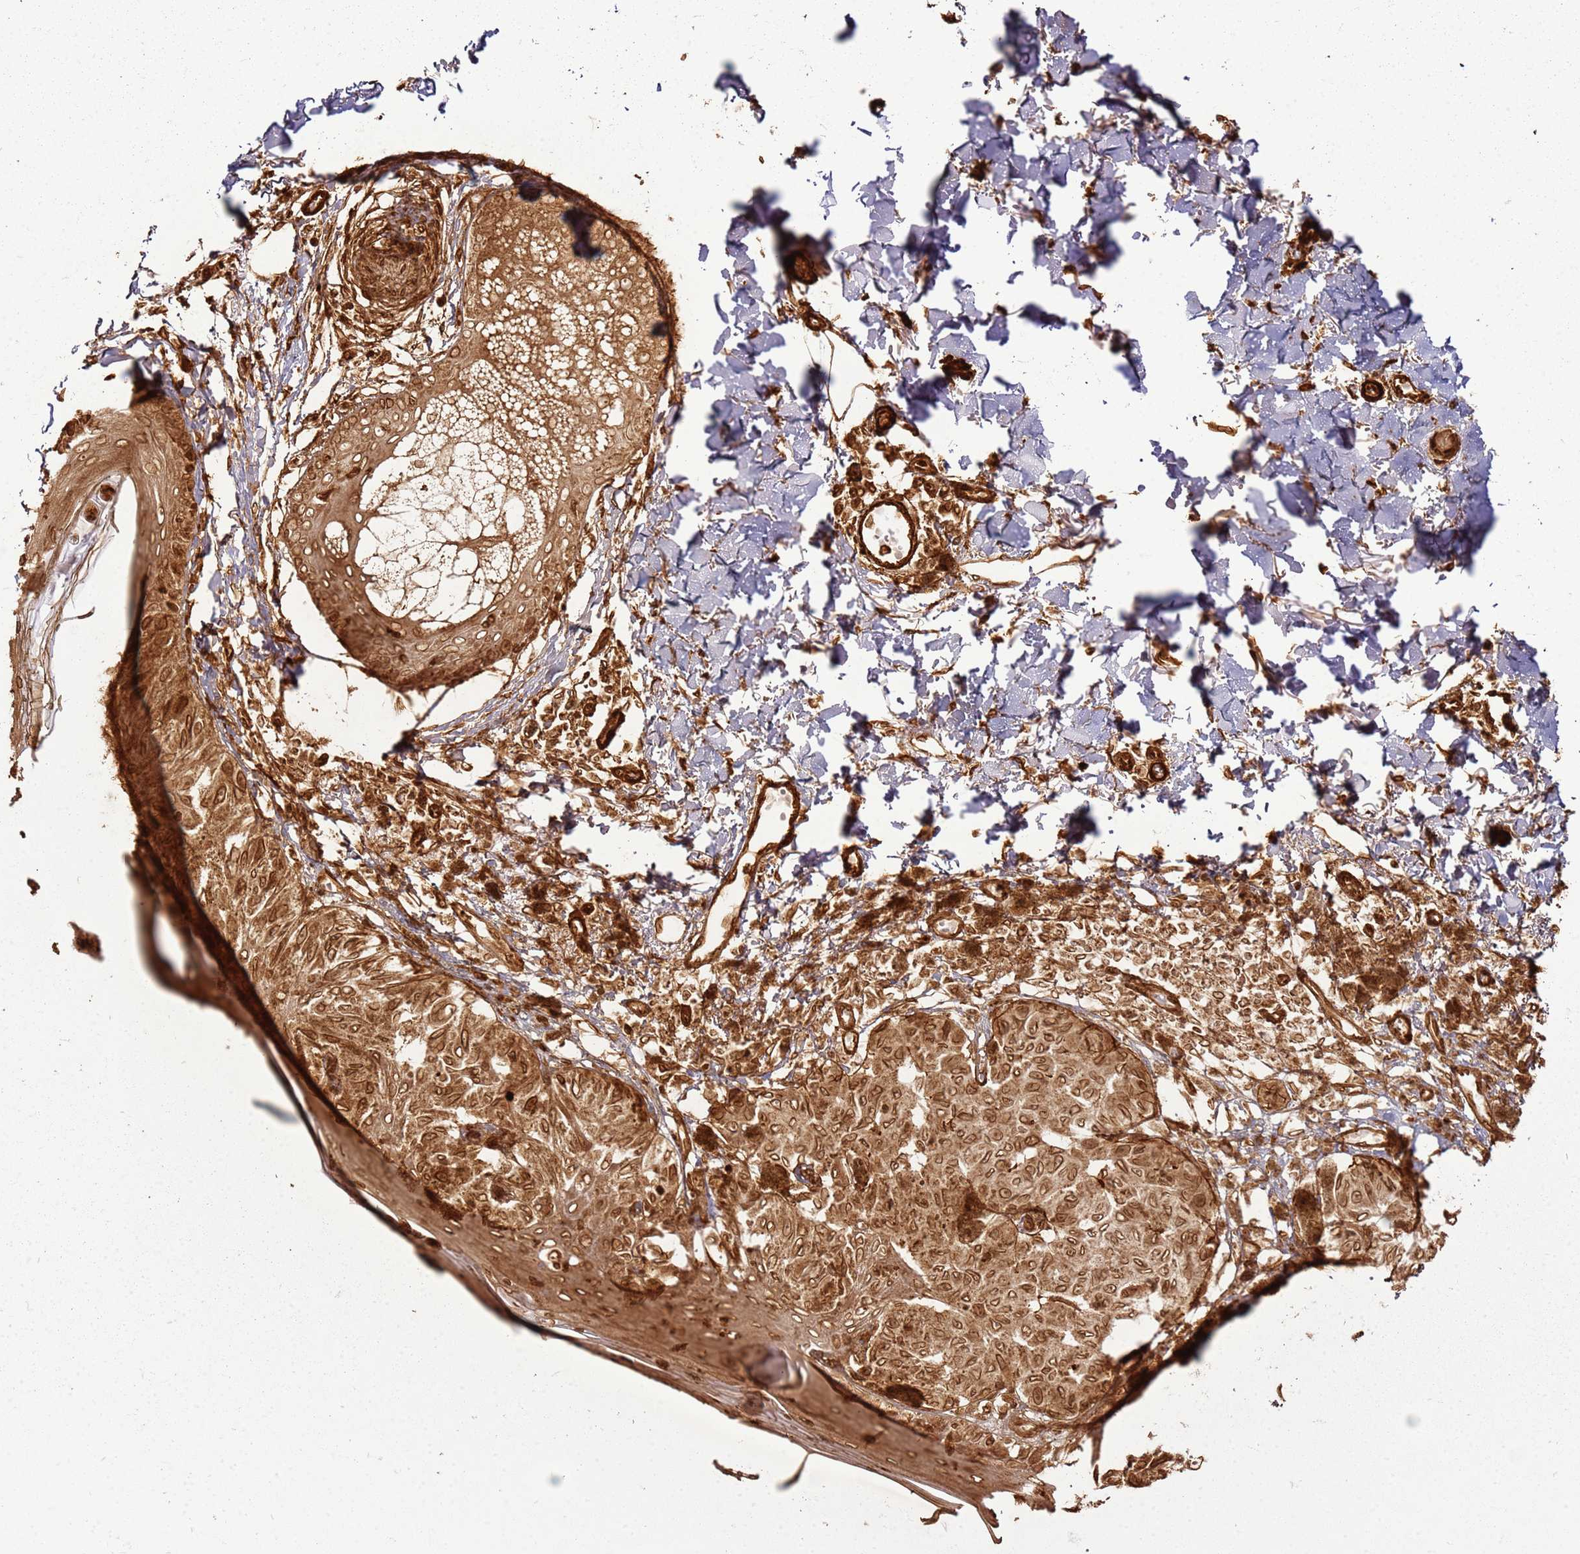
{"staining": {"intensity": "strong", "quantity": ">75%", "location": "cytoplasmic/membranous,nuclear"}, "tissue": "melanoma", "cell_type": "Tumor cells", "image_type": "cancer", "snomed": [{"axis": "morphology", "description": "Malignant melanoma, NOS"}, {"axis": "topography", "description": "Skin"}], "caption": "Immunohistochemistry (IHC) (DAB) staining of malignant melanoma shows strong cytoplasmic/membranous and nuclear protein staining in about >75% of tumor cells.", "gene": "DDX59", "patient": {"sex": "male", "age": 73}}